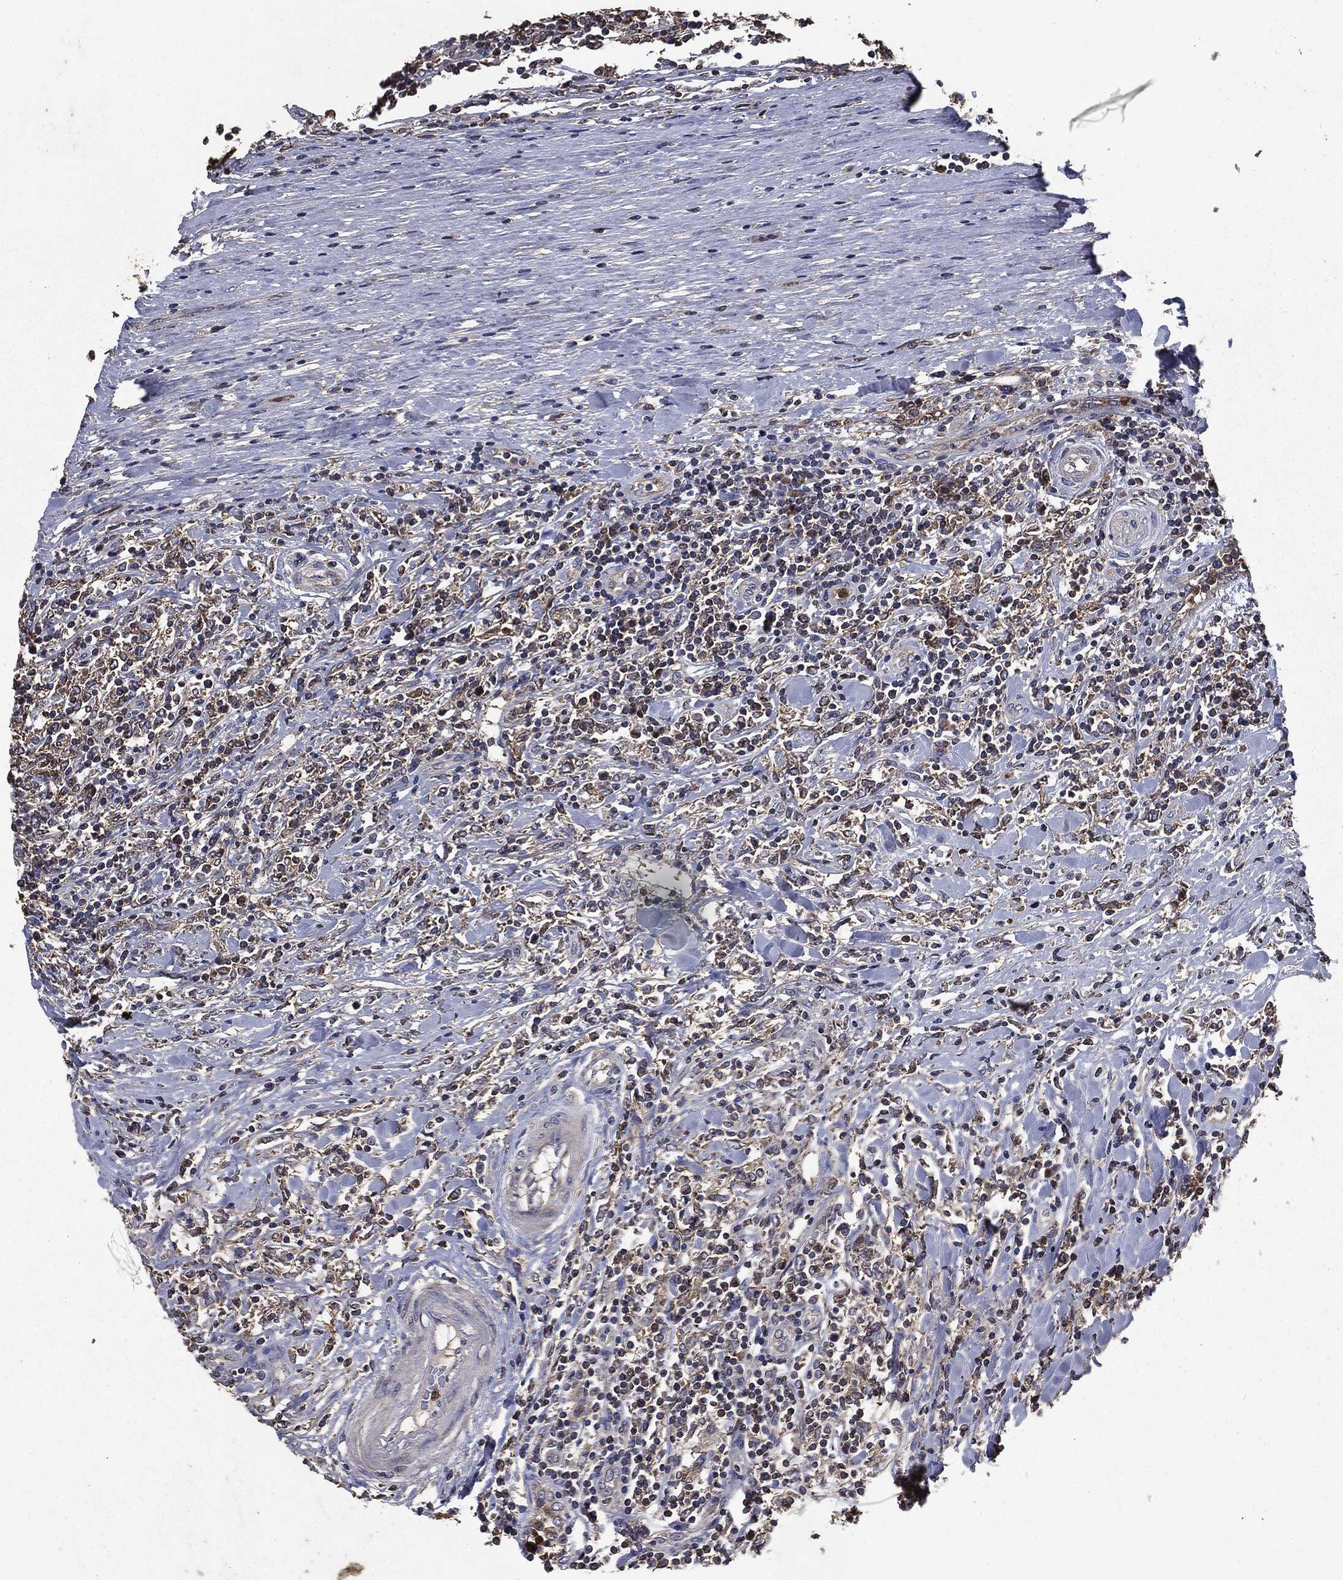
{"staining": {"intensity": "negative", "quantity": "none", "location": "none"}, "tissue": "lymphoma", "cell_type": "Tumor cells", "image_type": "cancer", "snomed": [{"axis": "morphology", "description": "Malignant lymphoma, non-Hodgkin's type, High grade"}, {"axis": "topography", "description": "Lymph node"}], "caption": "Immunohistochemistry (IHC) photomicrograph of neoplastic tissue: high-grade malignant lymphoma, non-Hodgkin's type stained with DAB (3,3'-diaminobenzidine) demonstrates no significant protein positivity in tumor cells.", "gene": "MAPK6", "patient": {"sex": "female", "age": 84}}